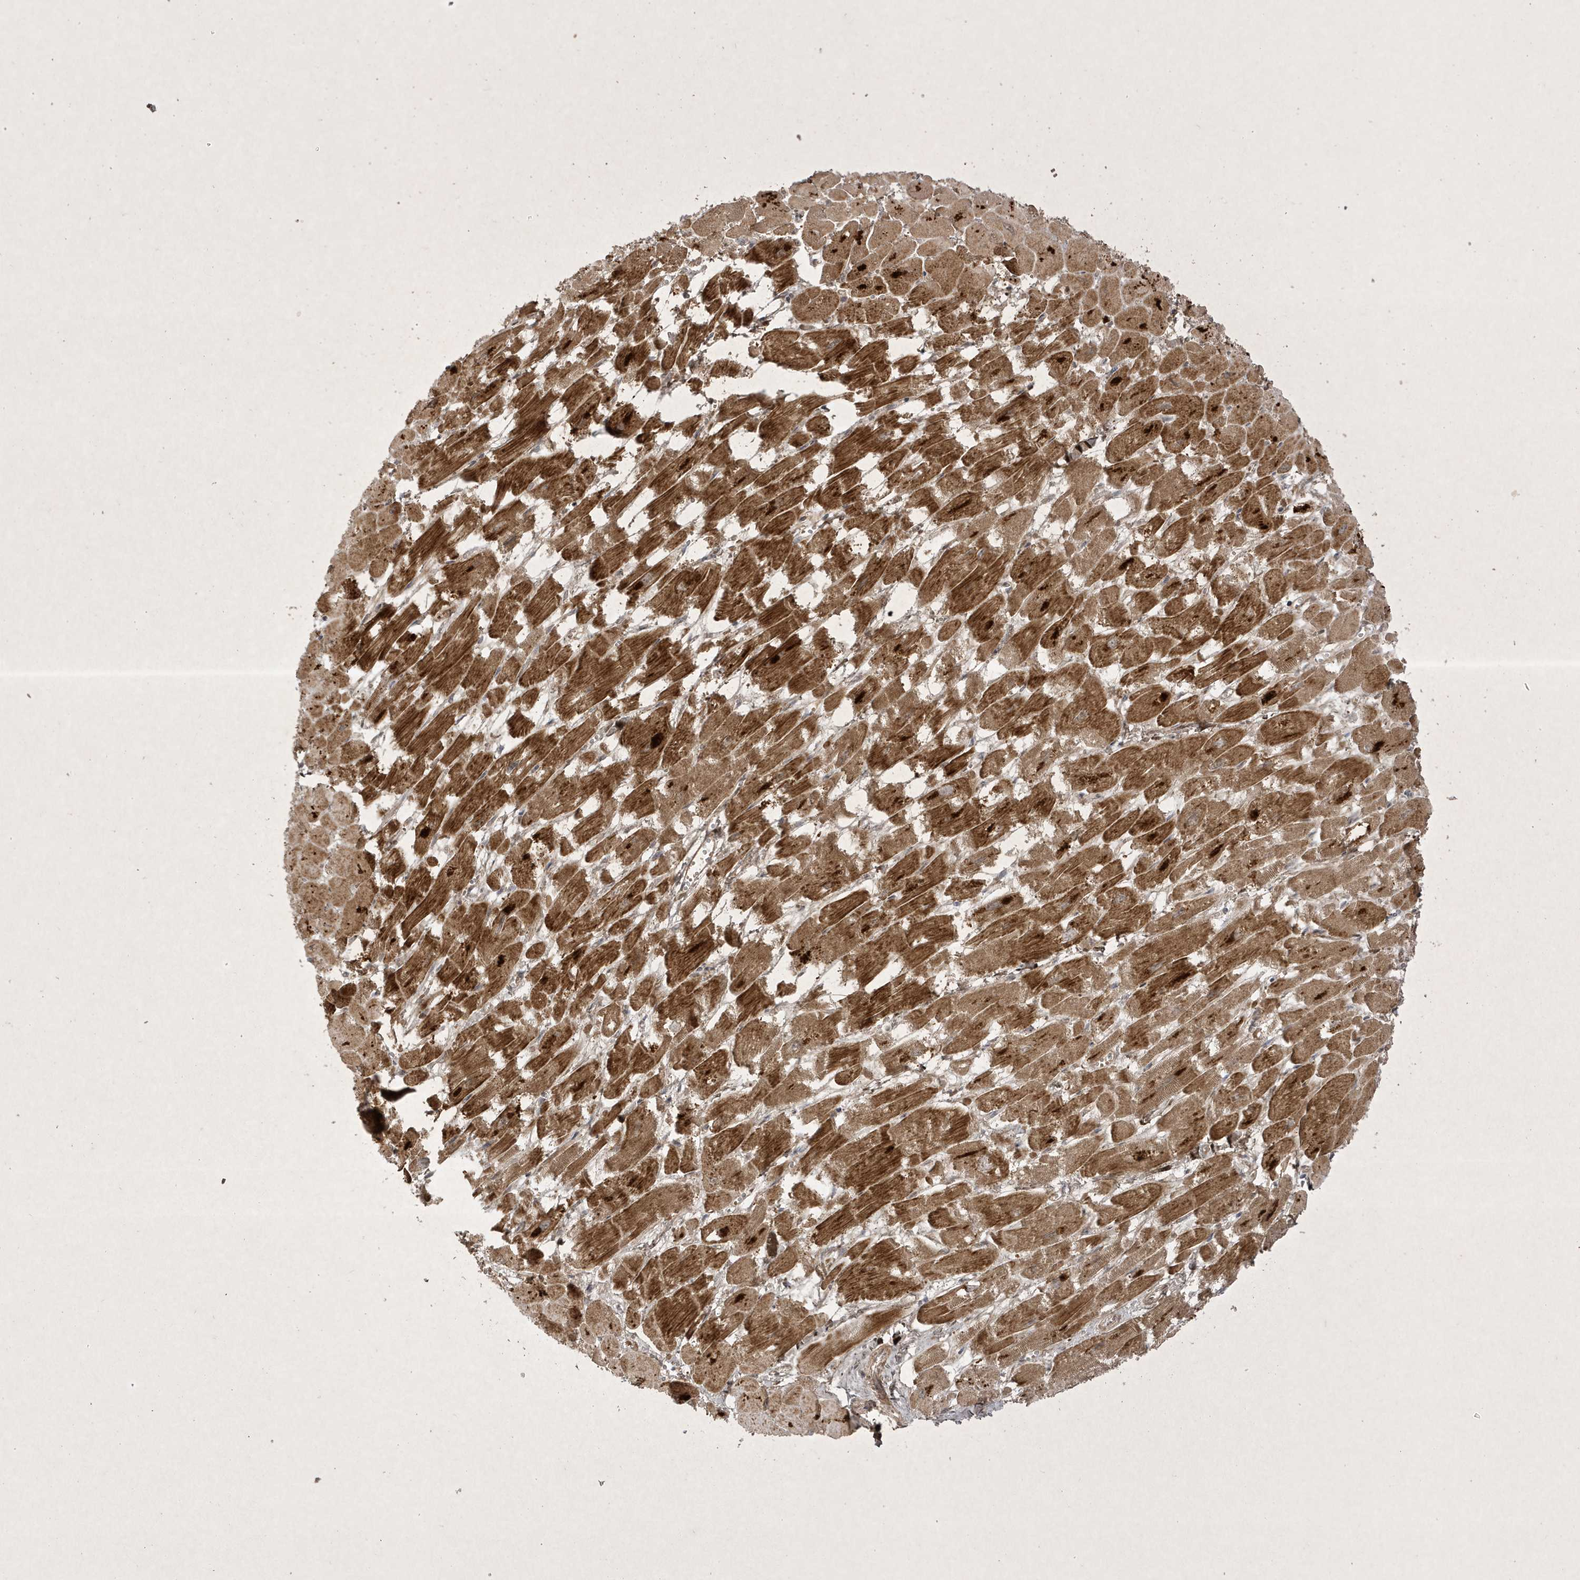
{"staining": {"intensity": "moderate", "quantity": ">75%", "location": "cytoplasmic/membranous"}, "tissue": "heart muscle", "cell_type": "Cardiomyocytes", "image_type": "normal", "snomed": [{"axis": "morphology", "description": "Normal tissue, NOS"}, {"axis": "topography", "description": "Heart"}], "caption": "Brown immunohistochemical staining in unremarkable human heart muscle demonstrates moderate cytoplasmic/membranous staining in about >75% of cardiomyocytes. (Stains: DAB in brown, nuclei in blue, Microscopy: brightfield microscopy at high magnification).", "gene": "FAM83C", "patient": {"sex": "male", "age": 54}}